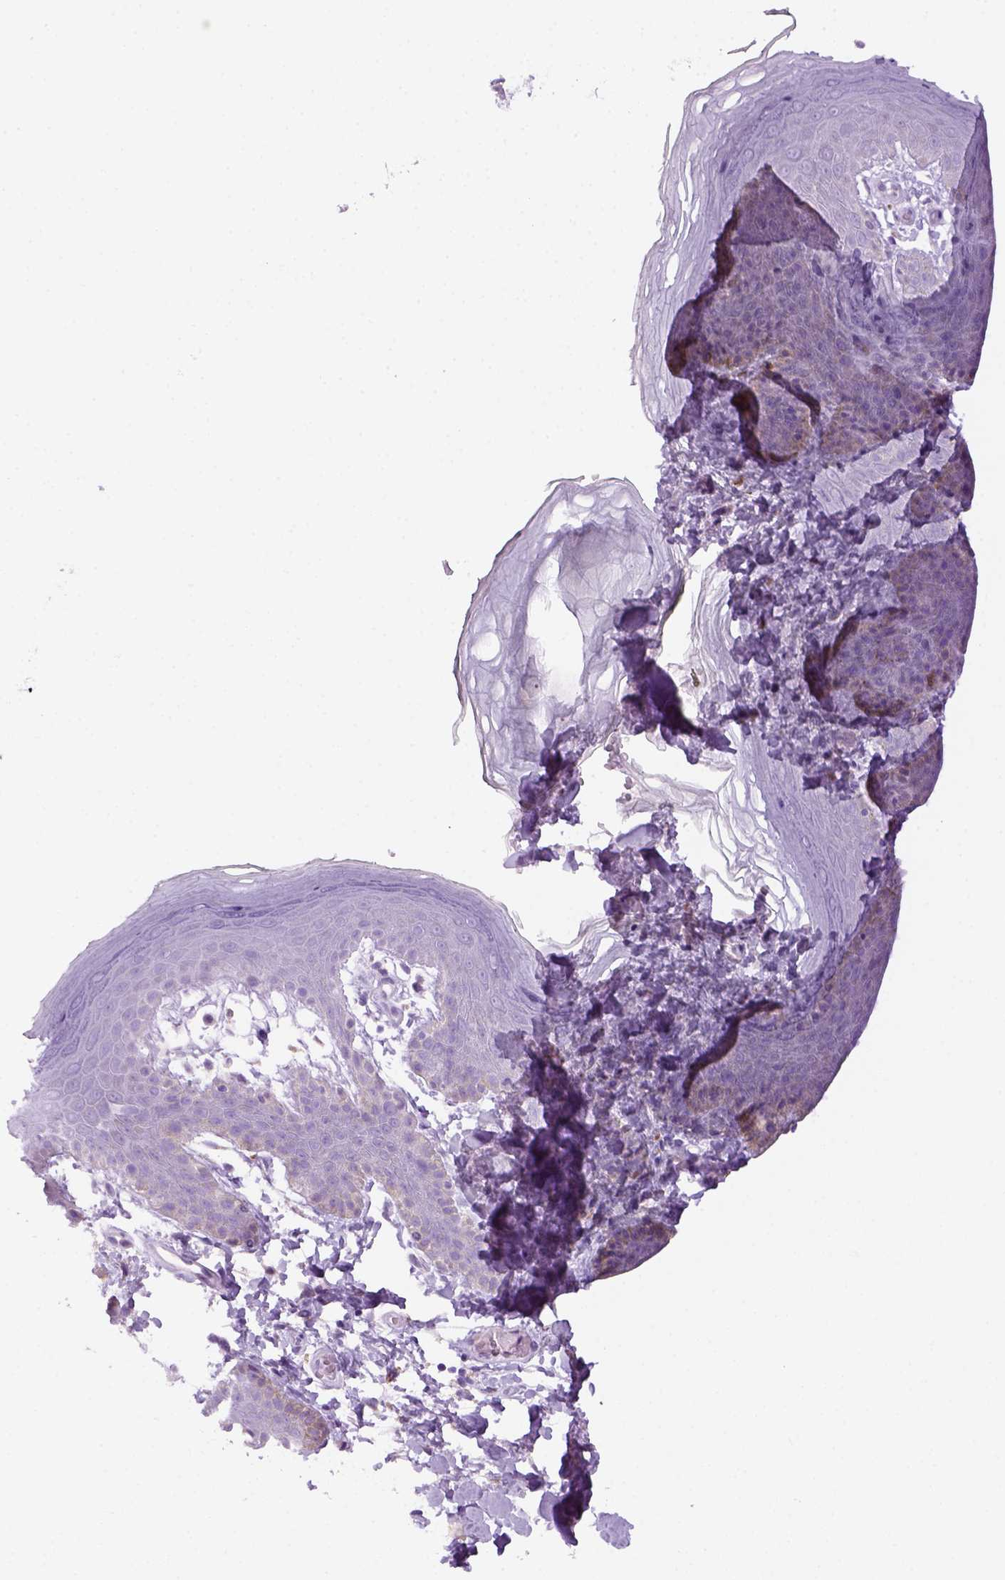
{"staining": {"intensity": "negative", "quantity": "none", "location": "none"}, "tissue": "skin", "cell_type": "Epidermal cells", "image_type": "normal", "snomed": [{"axis": "morphology", "description": "Normal tissue, NOS"}, {"axis": "topography", "description": "Anal"}], "caption": "This is a image of immunohistochemistry staining of normal skin, which shows no expression in epidermal cells.", "gene": "DNAH11", "patient": {"sex": "male", "age": 53}}